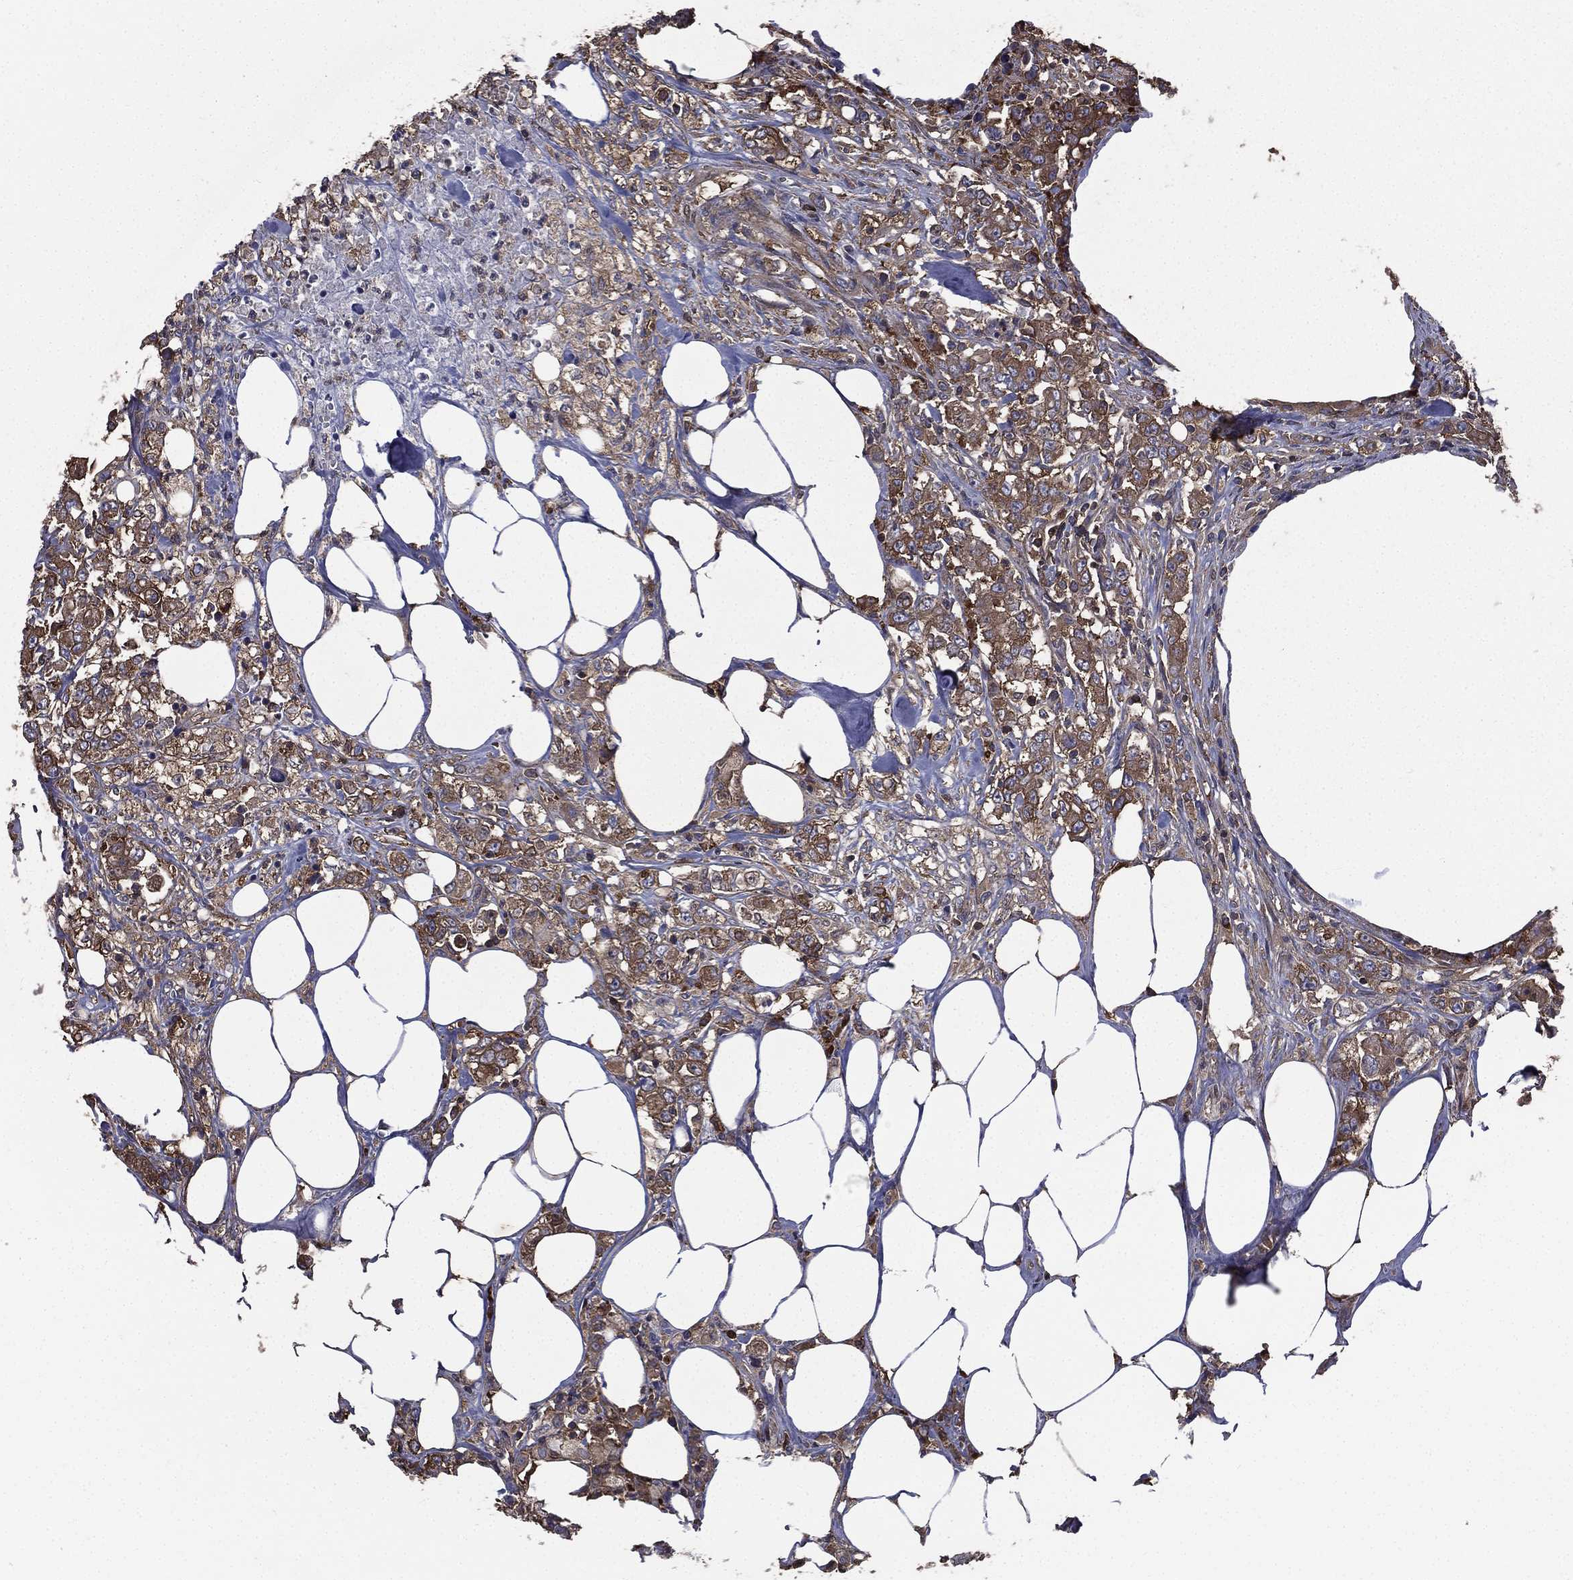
{"staining": {"intensity": "moderate", "quantity": ">75%", "location": "cytoplasmic/membranous"}, "tissue": "colorectal cancer", "cell_type": "Tumor cells", "image_type": "cancer", "snomed": [{"axis": "morphology", "description": "Adenocarcinoma, NOS"}, {"axis": "topography", "description": "Colon"}], "caption": "Tumor cells display moderate cytoplasmic/membranous staining in about >75% of cells in colorectal adenocarcinoma. Nuclei are stained in blue.", "gene": "SARS1", "patient": {"sex": "female", "age": 48}}